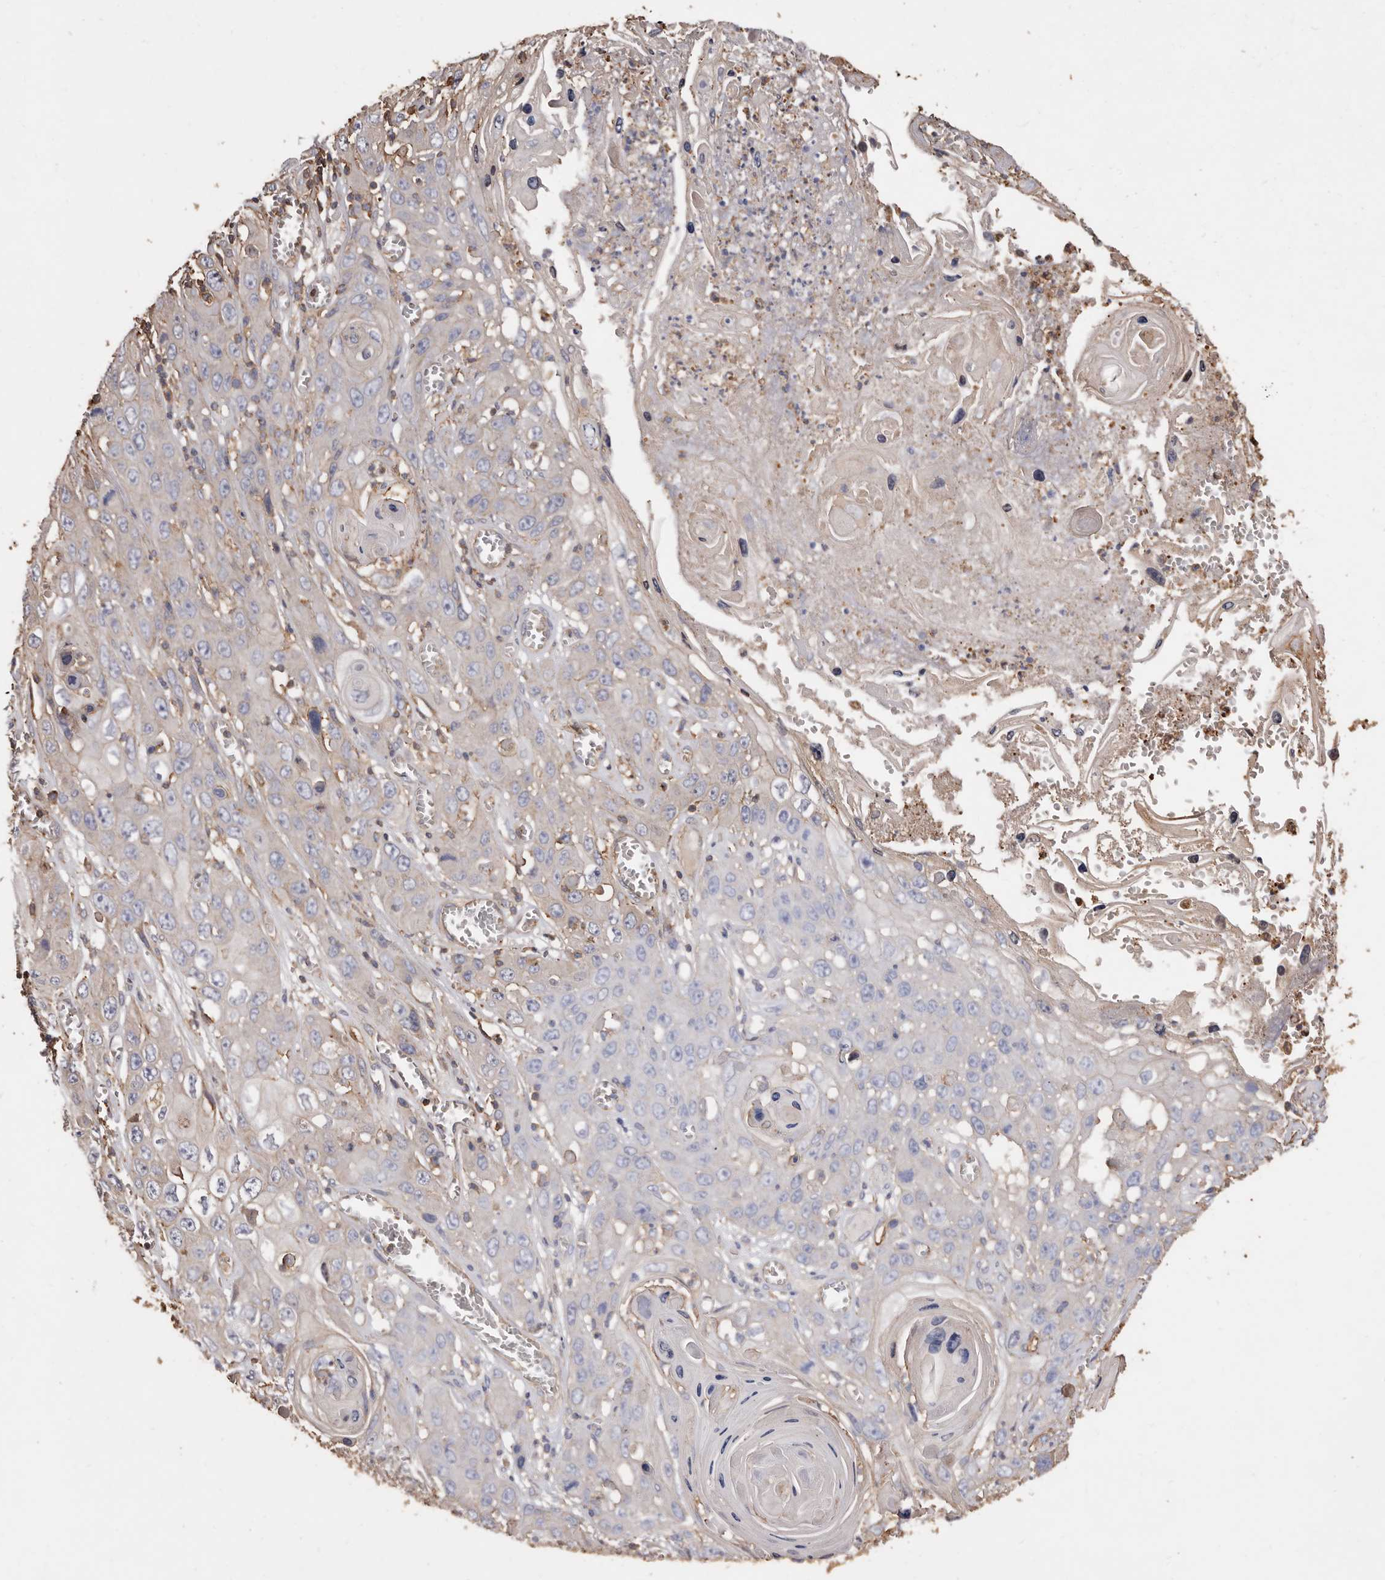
{"staining": {"intensity": "weak", "quantity": "<25%", "location": "cytoplasmic/membranous"}, "tissue": "skin cancer", "cell_type": "Tumor cells", "image_type": "cancer", "snomed": [{"axis": "morphology", "description": "Squamous cell carcinoma, NOS"}, {"axis": "topography", "description": "Skin"}], "caption": "Tumor cells show no significant protein staining in skin cancer (squamous cell carcinoma).", "gene": "COQ8B", "patient": {"sex": "male", "age": 55}}